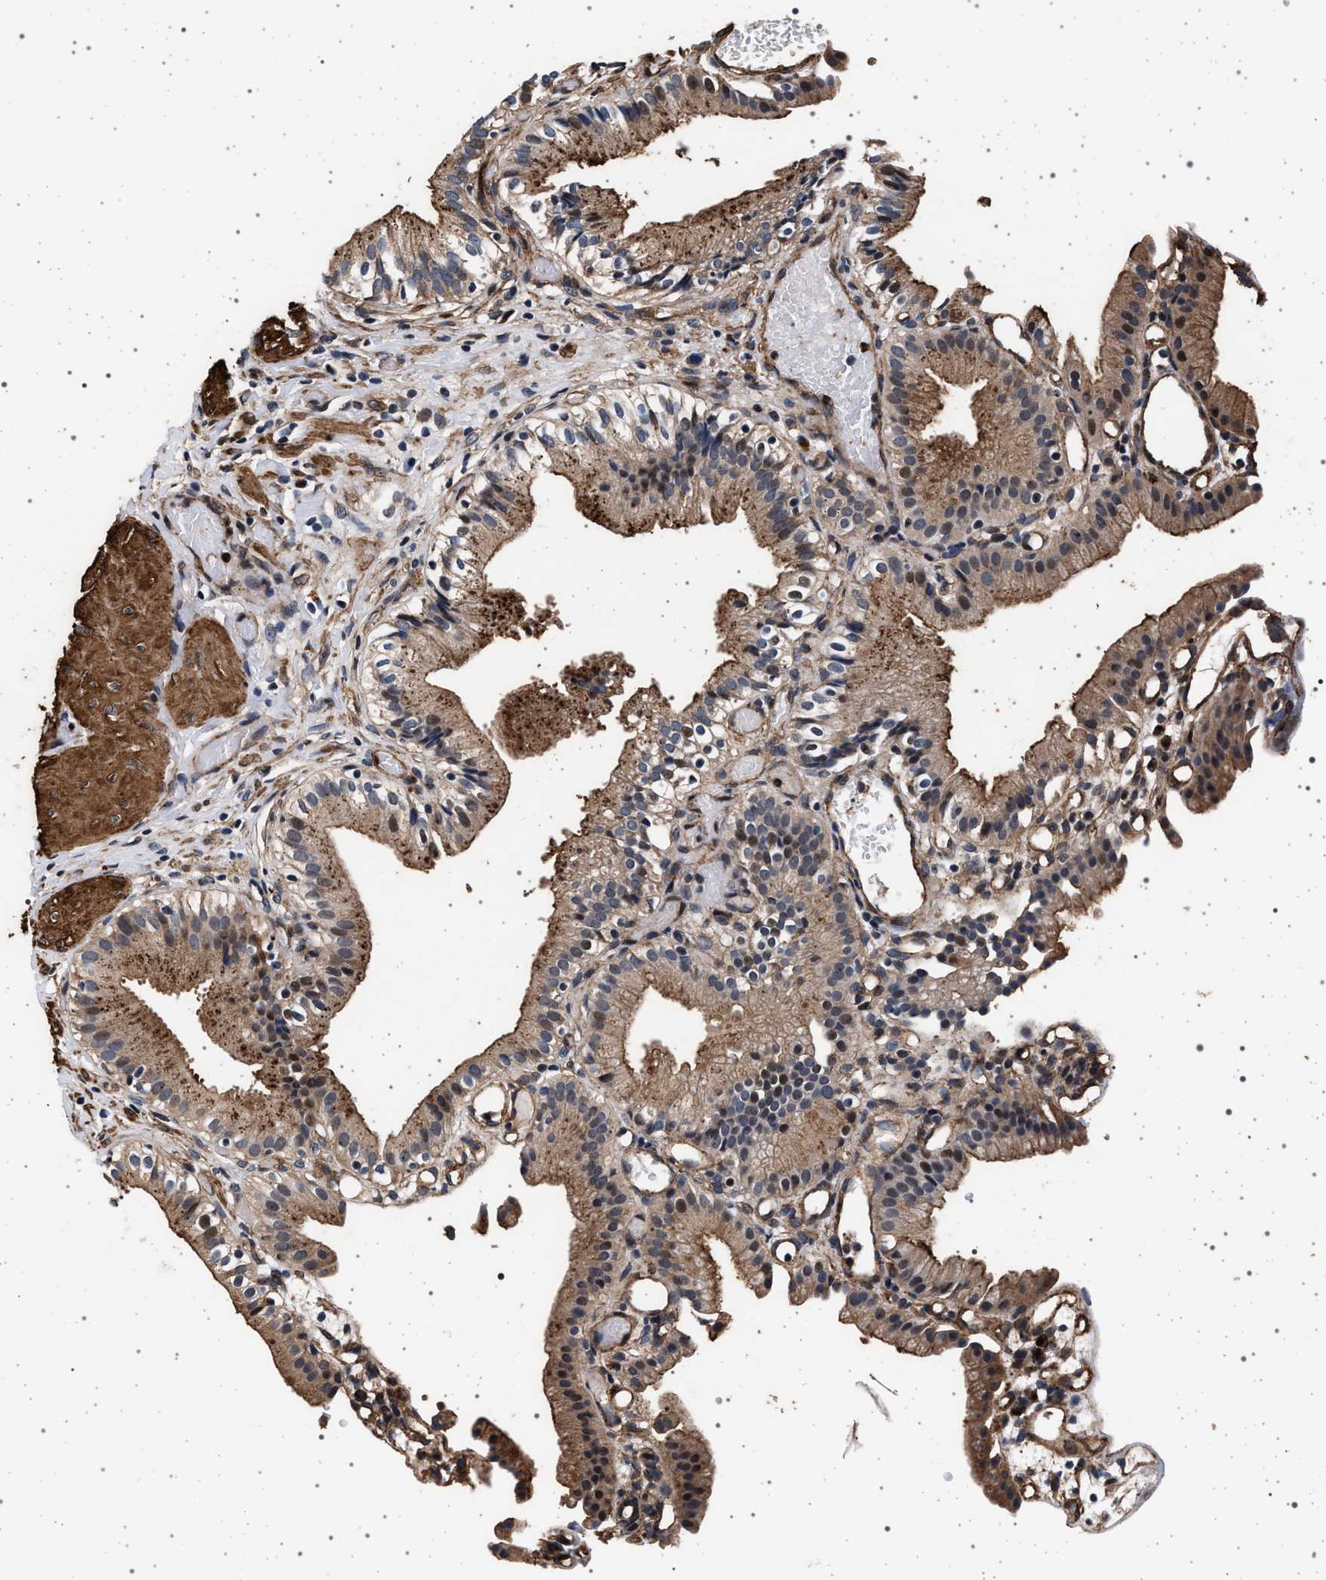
{"staining": {"intensity": "moderate", "quantity": ">75%", "location": "cytoplasmic/membranous"}, "tissue": "gallbladder", "cell_type": "Glandular cells", "image_type": "normal", "snomed": [{"axis": "morphology", "description": "Normal tissue, NOS"}, {"axis": "topography", "description": "Gallbladder"}], "caption": "The micrograph shows staining of unremarkable gallbladder, revealing moderate cytoplasmic/membranous protein expression (brown color) within glandular cells.", "gene": "KCNK6", "patient": {"sex": "male", "age": 65}}